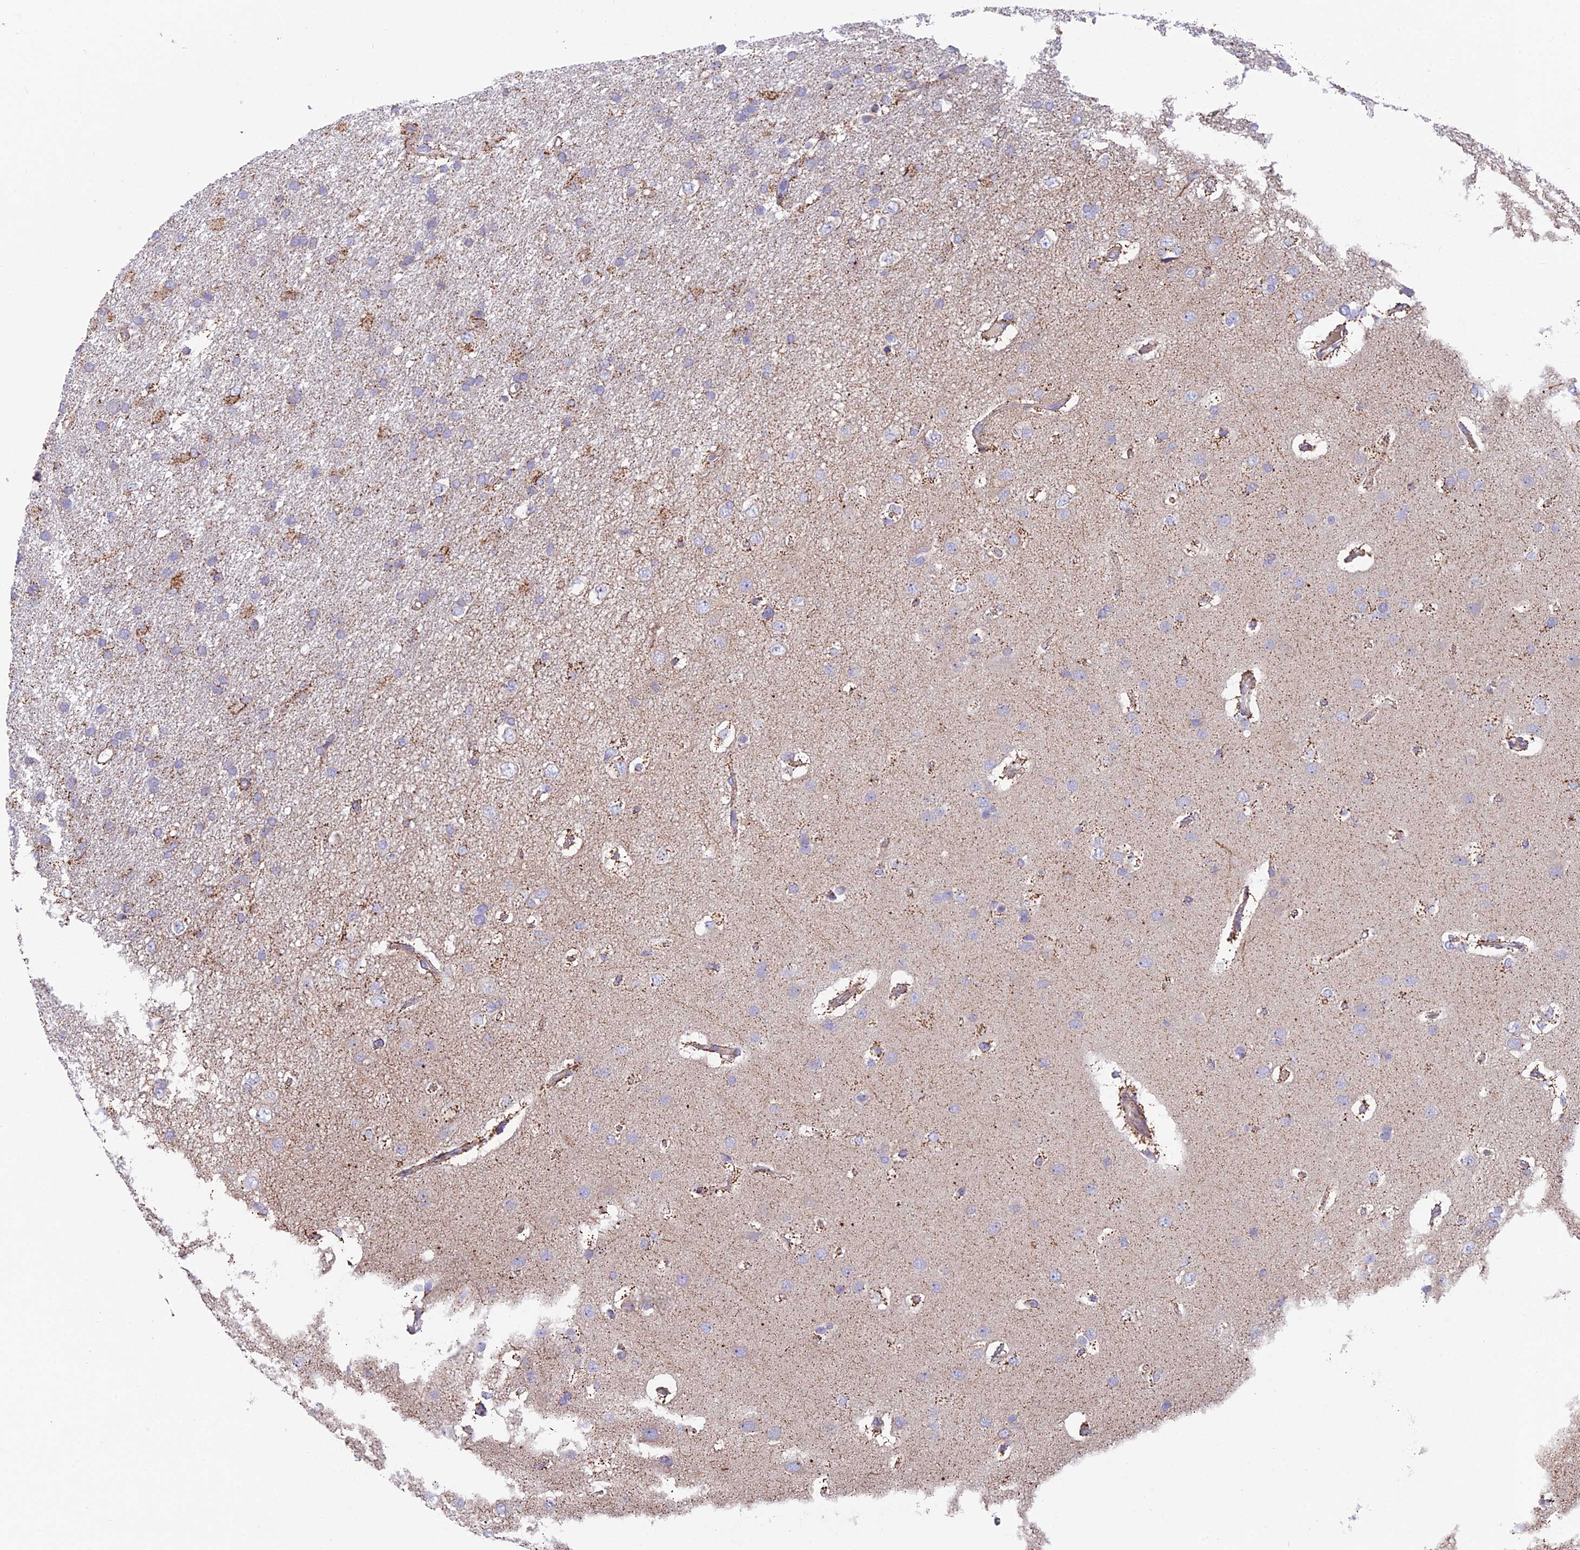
{"staining": {"intensity": "moderate", "quantity": "<25%", "location": "cytoplasmic/membranous"}, "tissue": "glioma", "cell_type": "Tumor cells", "image_type": "cancer", "snomed": [{"axis": "morphology", "description": "Glioma, malignant, High grade"}, {"axis": "topography", "description": "Brain"}], "caption": "A high-resolution photomicrograph shows IHC staining of glioma, which displays moderate cytoplasmic/membranous staining in approximately <25% of tumor cells. (brown staining indicates protein expression, while blue staining denotes nuclei).", "gene": "TIGD6", "patient": {"sex": "male", "age": 77}}